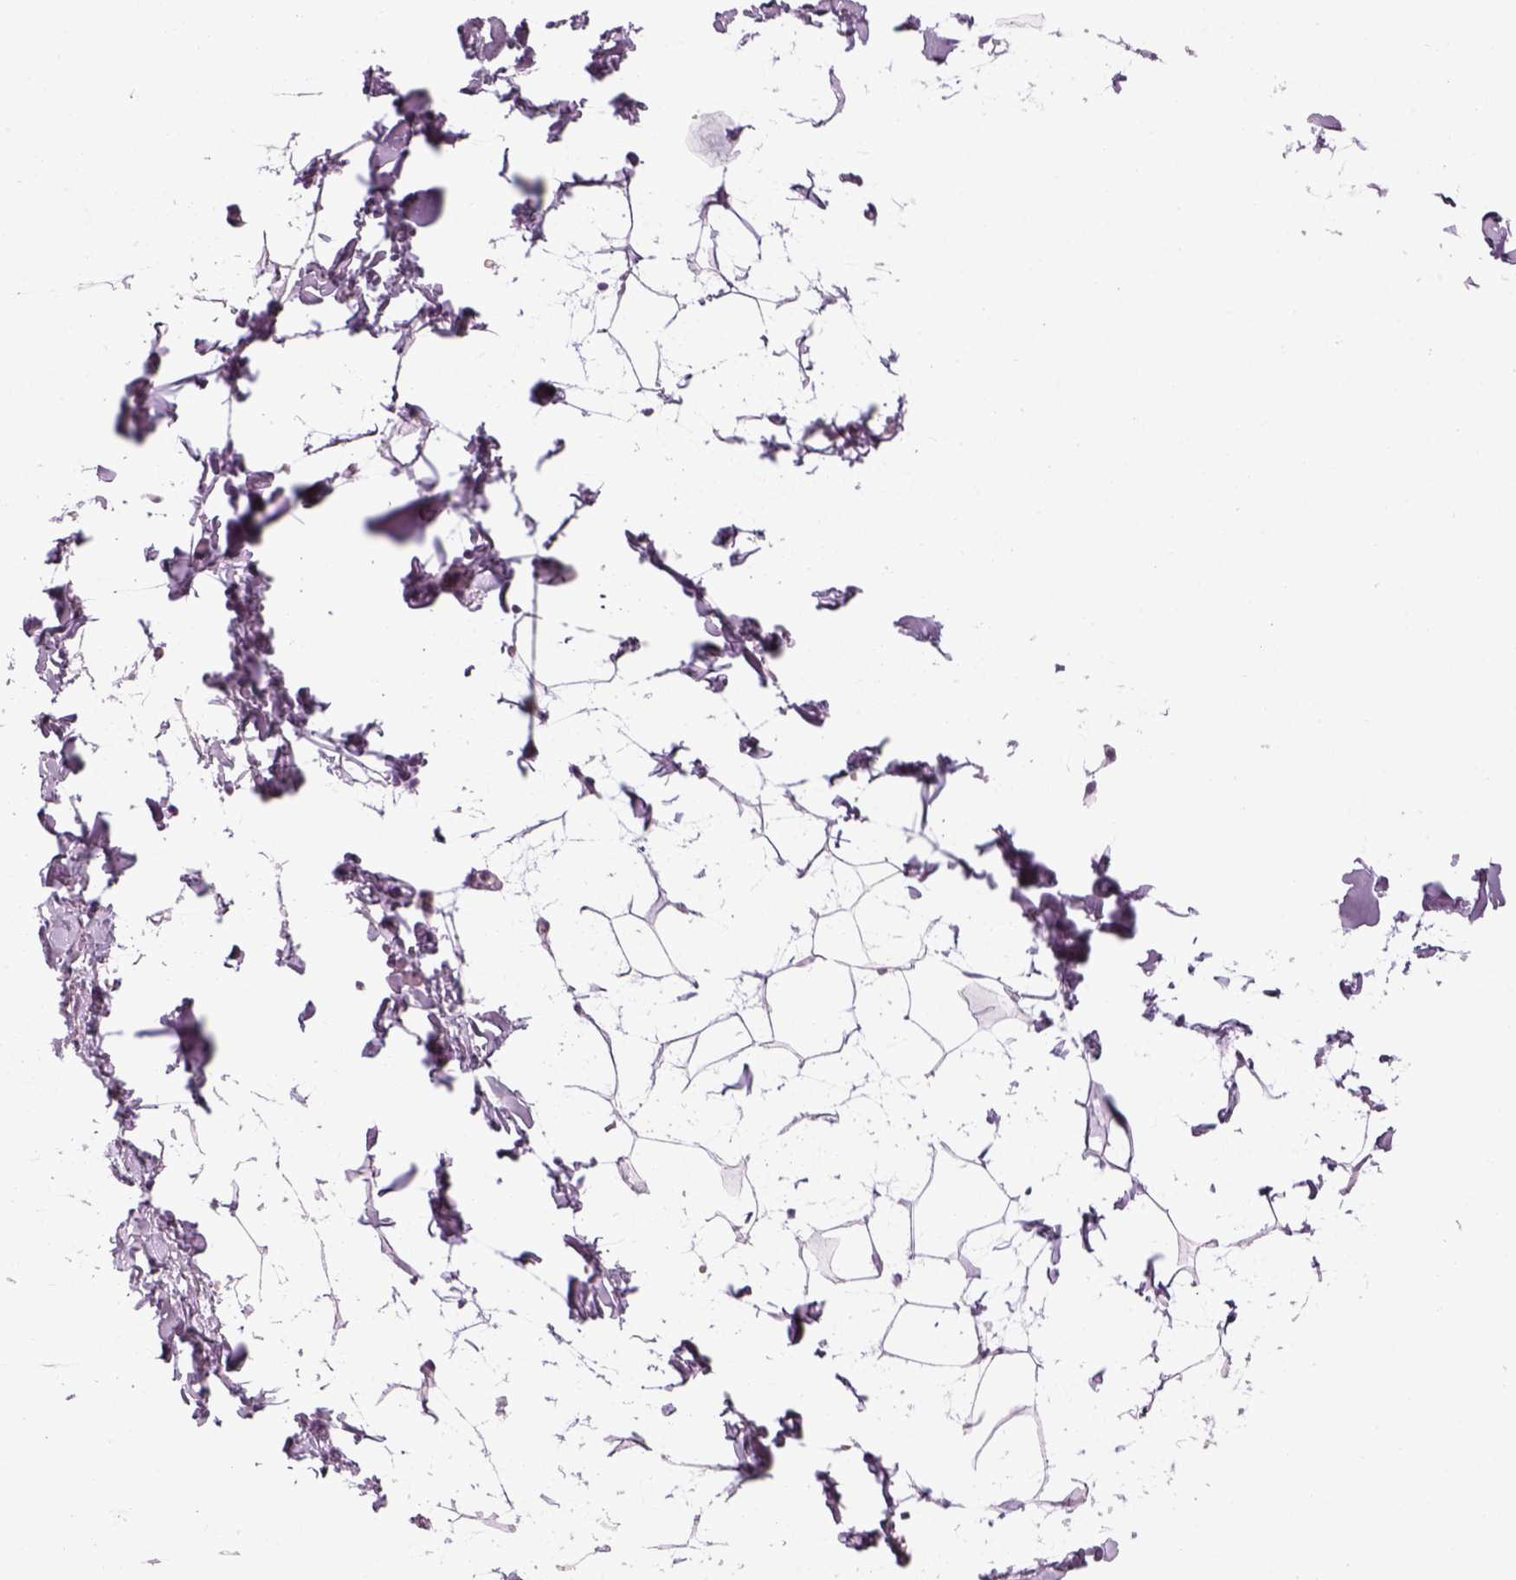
{"staining": {"intensity": "negative", "quantity": "none", "location": "none"}, "tissue": "adipose tissue", "cell_type": "Adipocytes", "image_type": "normal", "snomed": [{"axis": "morphology", "description": "Normal tissue, NOS"}, {"axis": "topography", "description": "Gallbladder"}, {"axis": "topography", "description": "Peripheral nerve tissue"}], "caption": "DAB immunohistochemical staining of unremarkable human adipose tissue reveals no significant expression in adipocytes. (DAB immunohistochemistry visualized using brightfield microscopy, high magnification).", "gene": "KCNG2", "patient": {"sex": "female", "age": 45}}